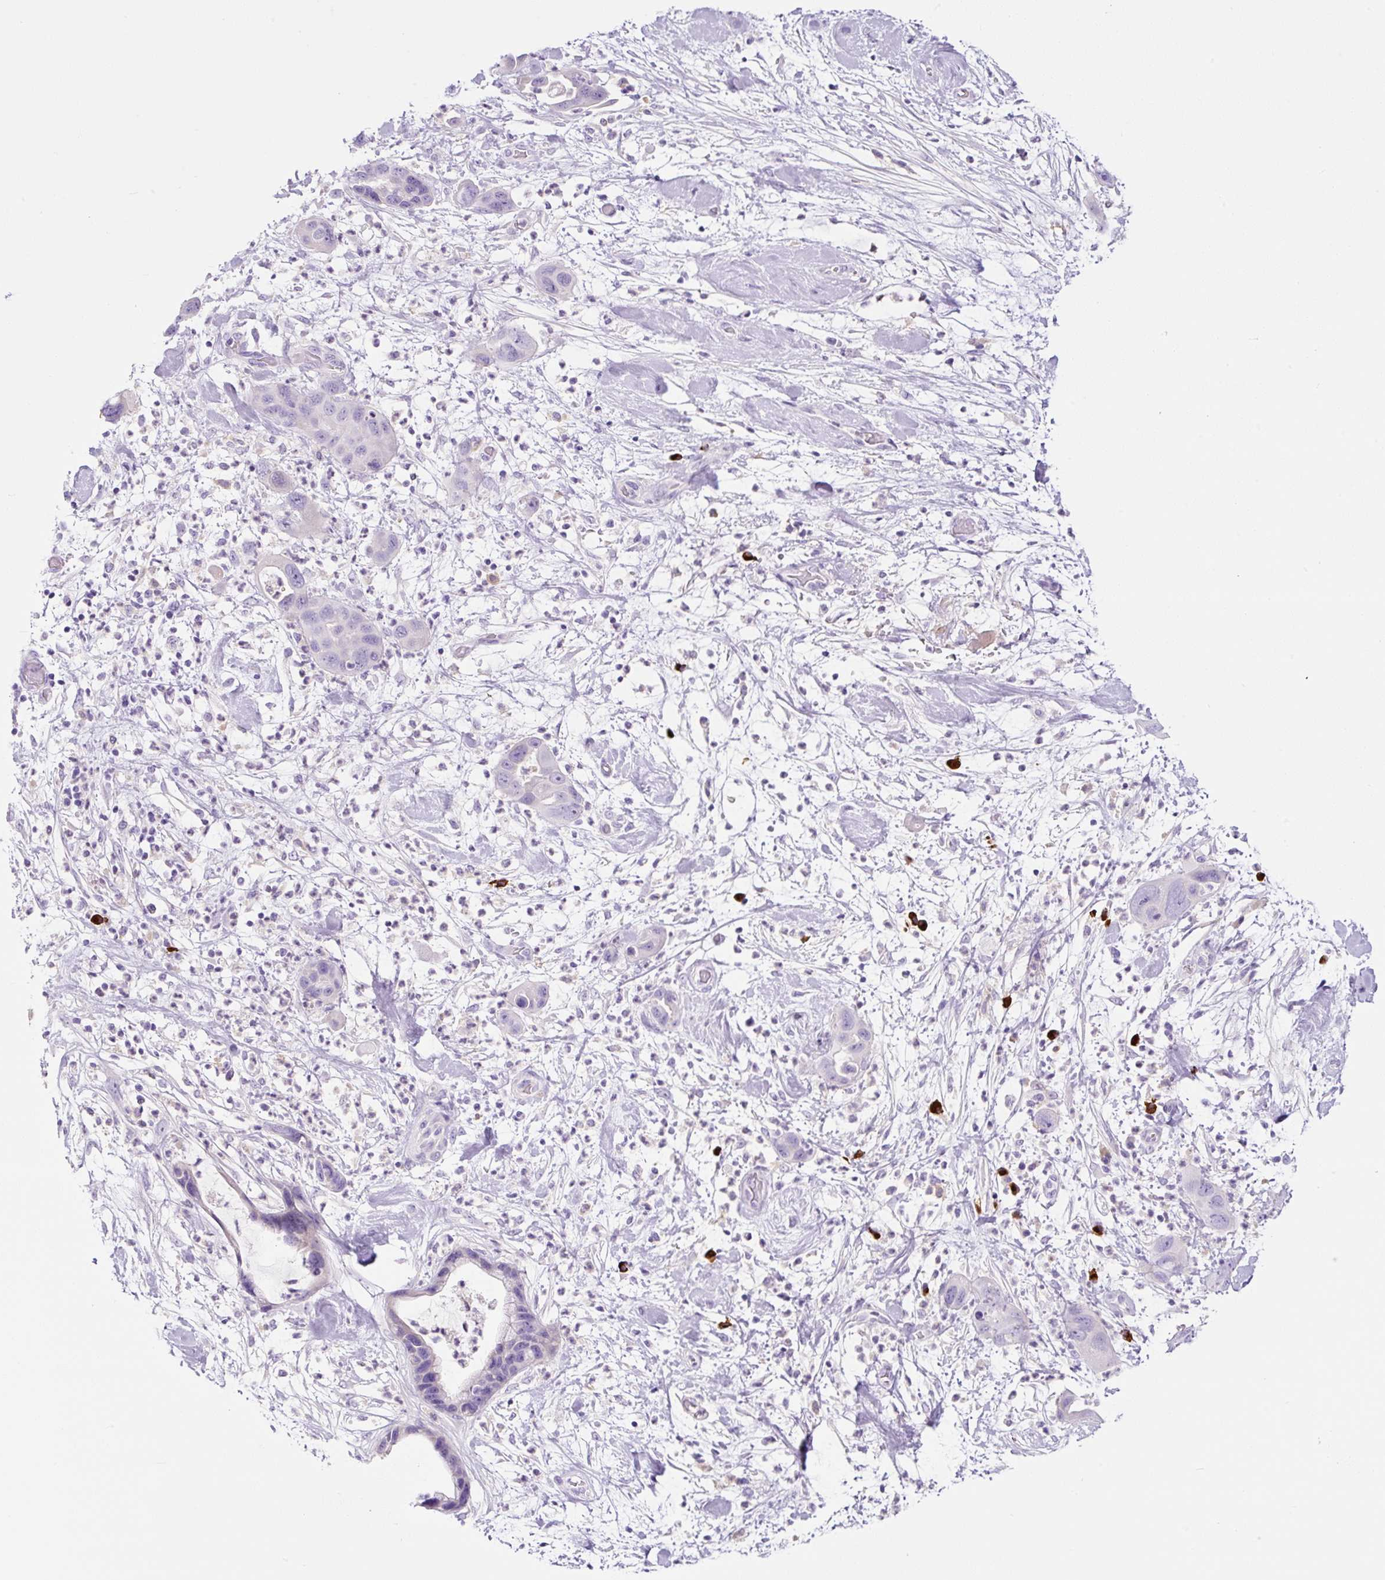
{"staining": {"intensity": "negative", "quantity": "none", "location": "none"}, "tissue": "pancreatic cancer", "cell_type": "Tumor cells", "image_type": "cancer", "snomed": [{"axis": "morphology", "description": "Adenocarcinoma, NOS"}, {"axis": "topography", "description": "Pancreas"}], "caption": "This is an IHC histopathology image of pancreatic cancer (adenocarcinoma). There is no staining in tumor cells.", "gene": "RNF212B", "patient": {"sex": "female", "age": 71}}